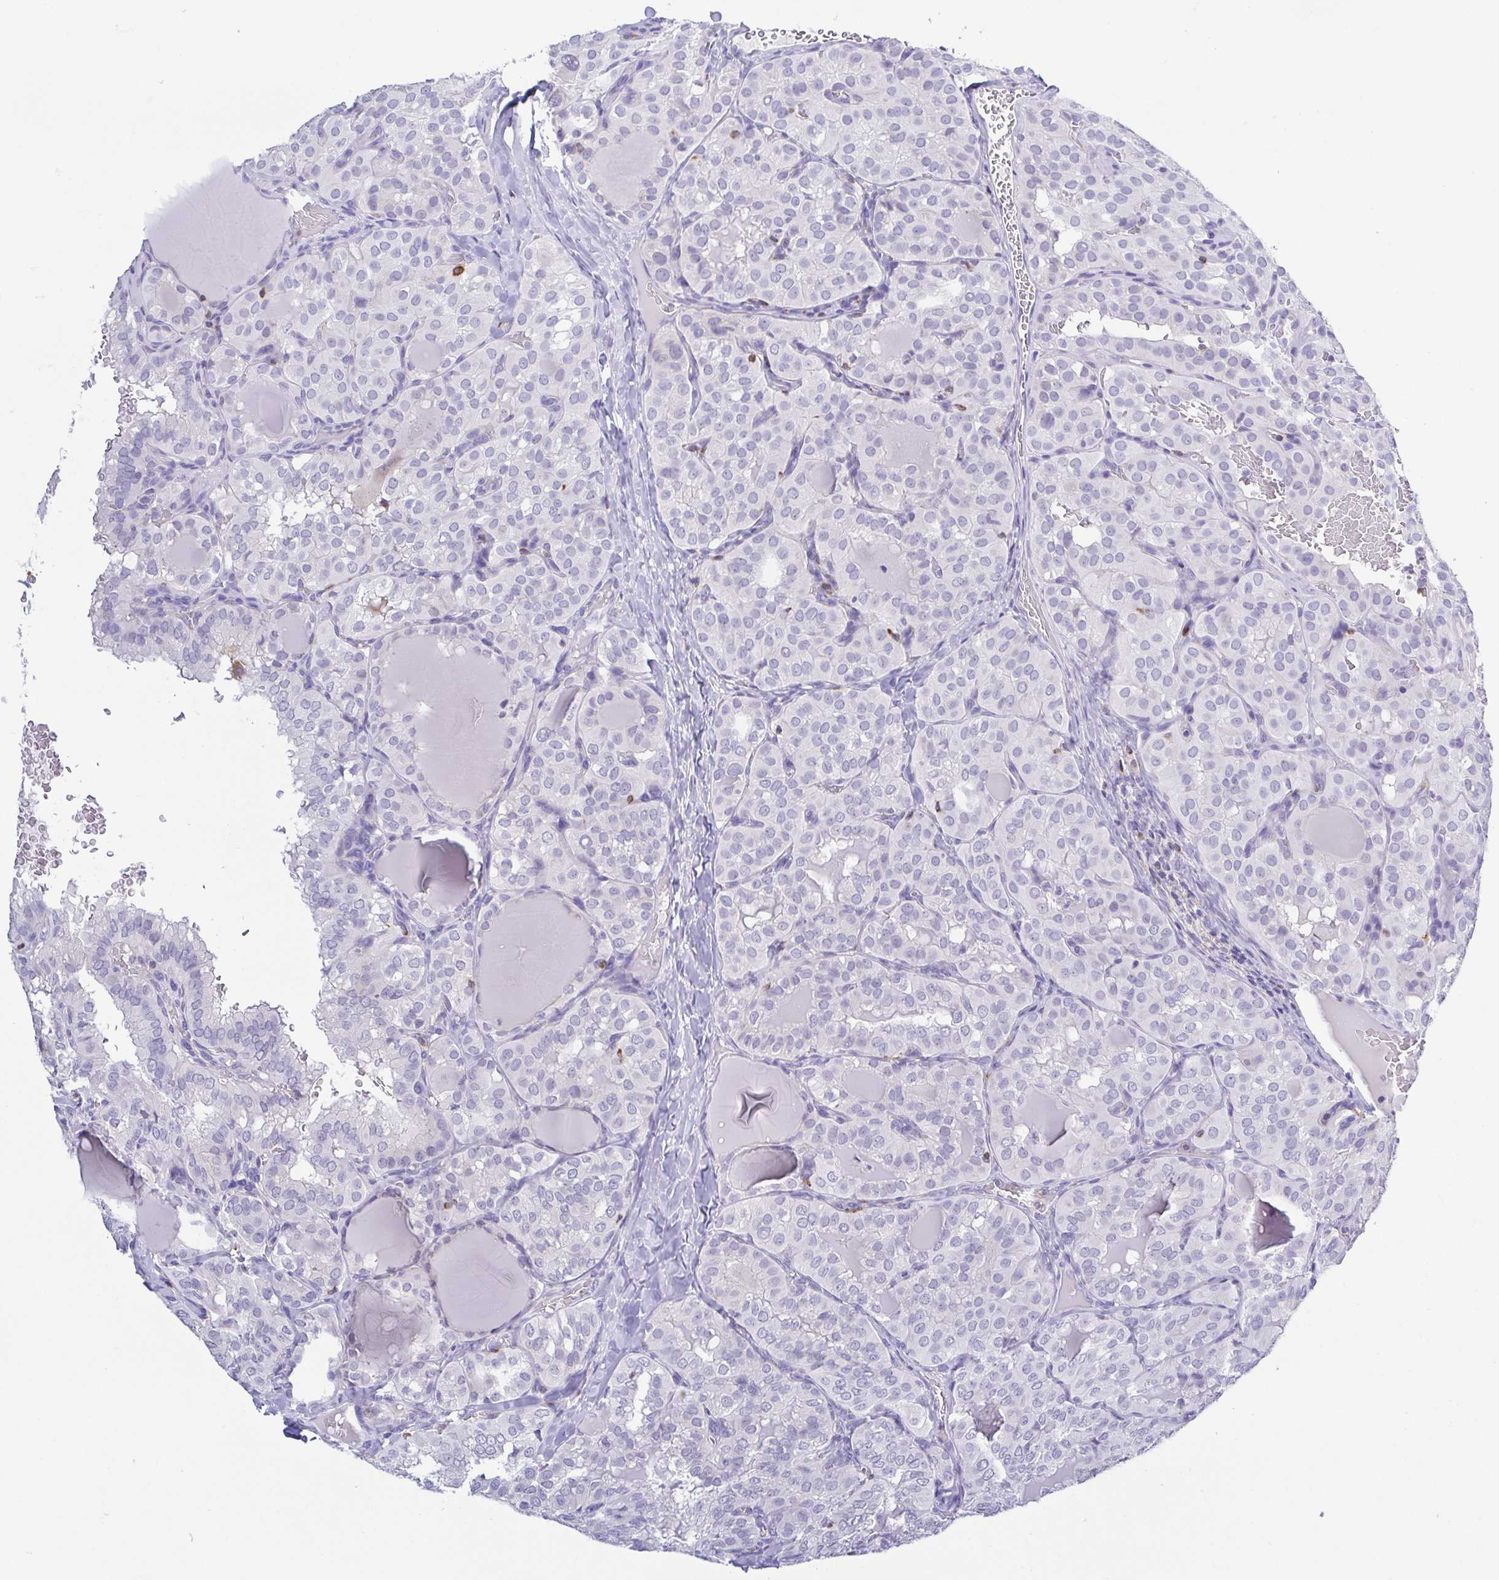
{"staining": {"intensity": "negative", "quantity": "none", "location": "none"}, "tissue": "thyroid cancer", "cell_type": "Tumor cells", "image_type": "cancer", "snomed": [{"axis": "morphology", "description": "Papillary adenocarcinoma, NOS"}, {"axis": "topography", "description": "Thyroid gland"}], "caption": "Immunohistochemistry (IHC) of papillary adenocarcinoma (thyroid) shows no expression in tumor cells.", "gene": "PGLYRP1", "patient": {"sex": "male", "age": 20}}